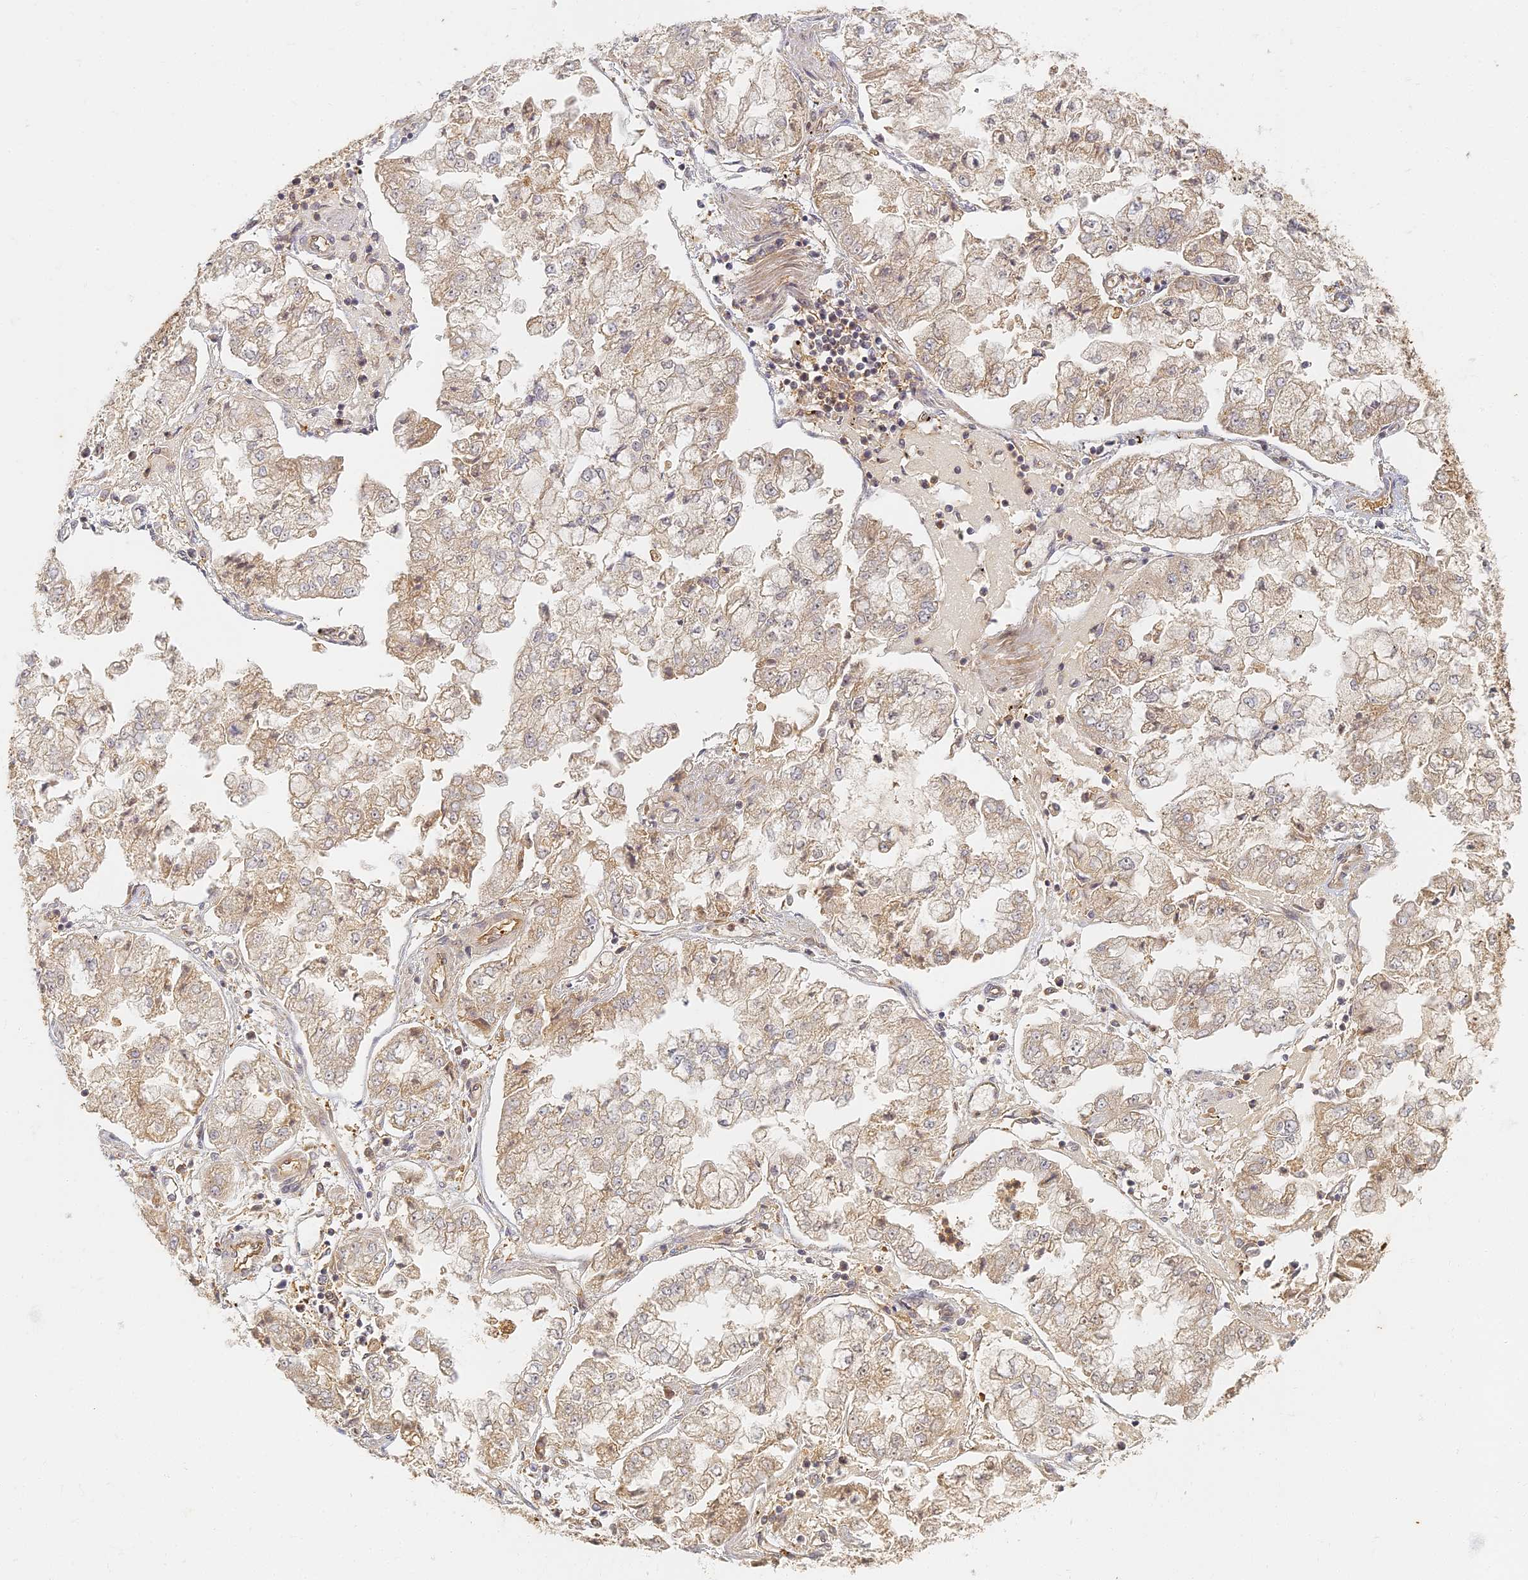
{"staining": {"intensity": "weak", "quantity": ">75%", "location": "cytoplasmic/membranous"}, "tissue": "stomach cancer", "cell_type": "Tumor cells", "image_type": "cancer", "snomed": [{"axis": "morphology", "description": "Adenocarcinoma, NOS"}, {"axis": "topography", "description": "Stomach"}], "caption": "Immunohistochemical staining of stomach adenocarcinoma reveals weak cytoplasmic/membranous protein positivity in about >75% of tumor cells.", "gene": "INO80D", "patient": {"sex": "male", "age": 76}}